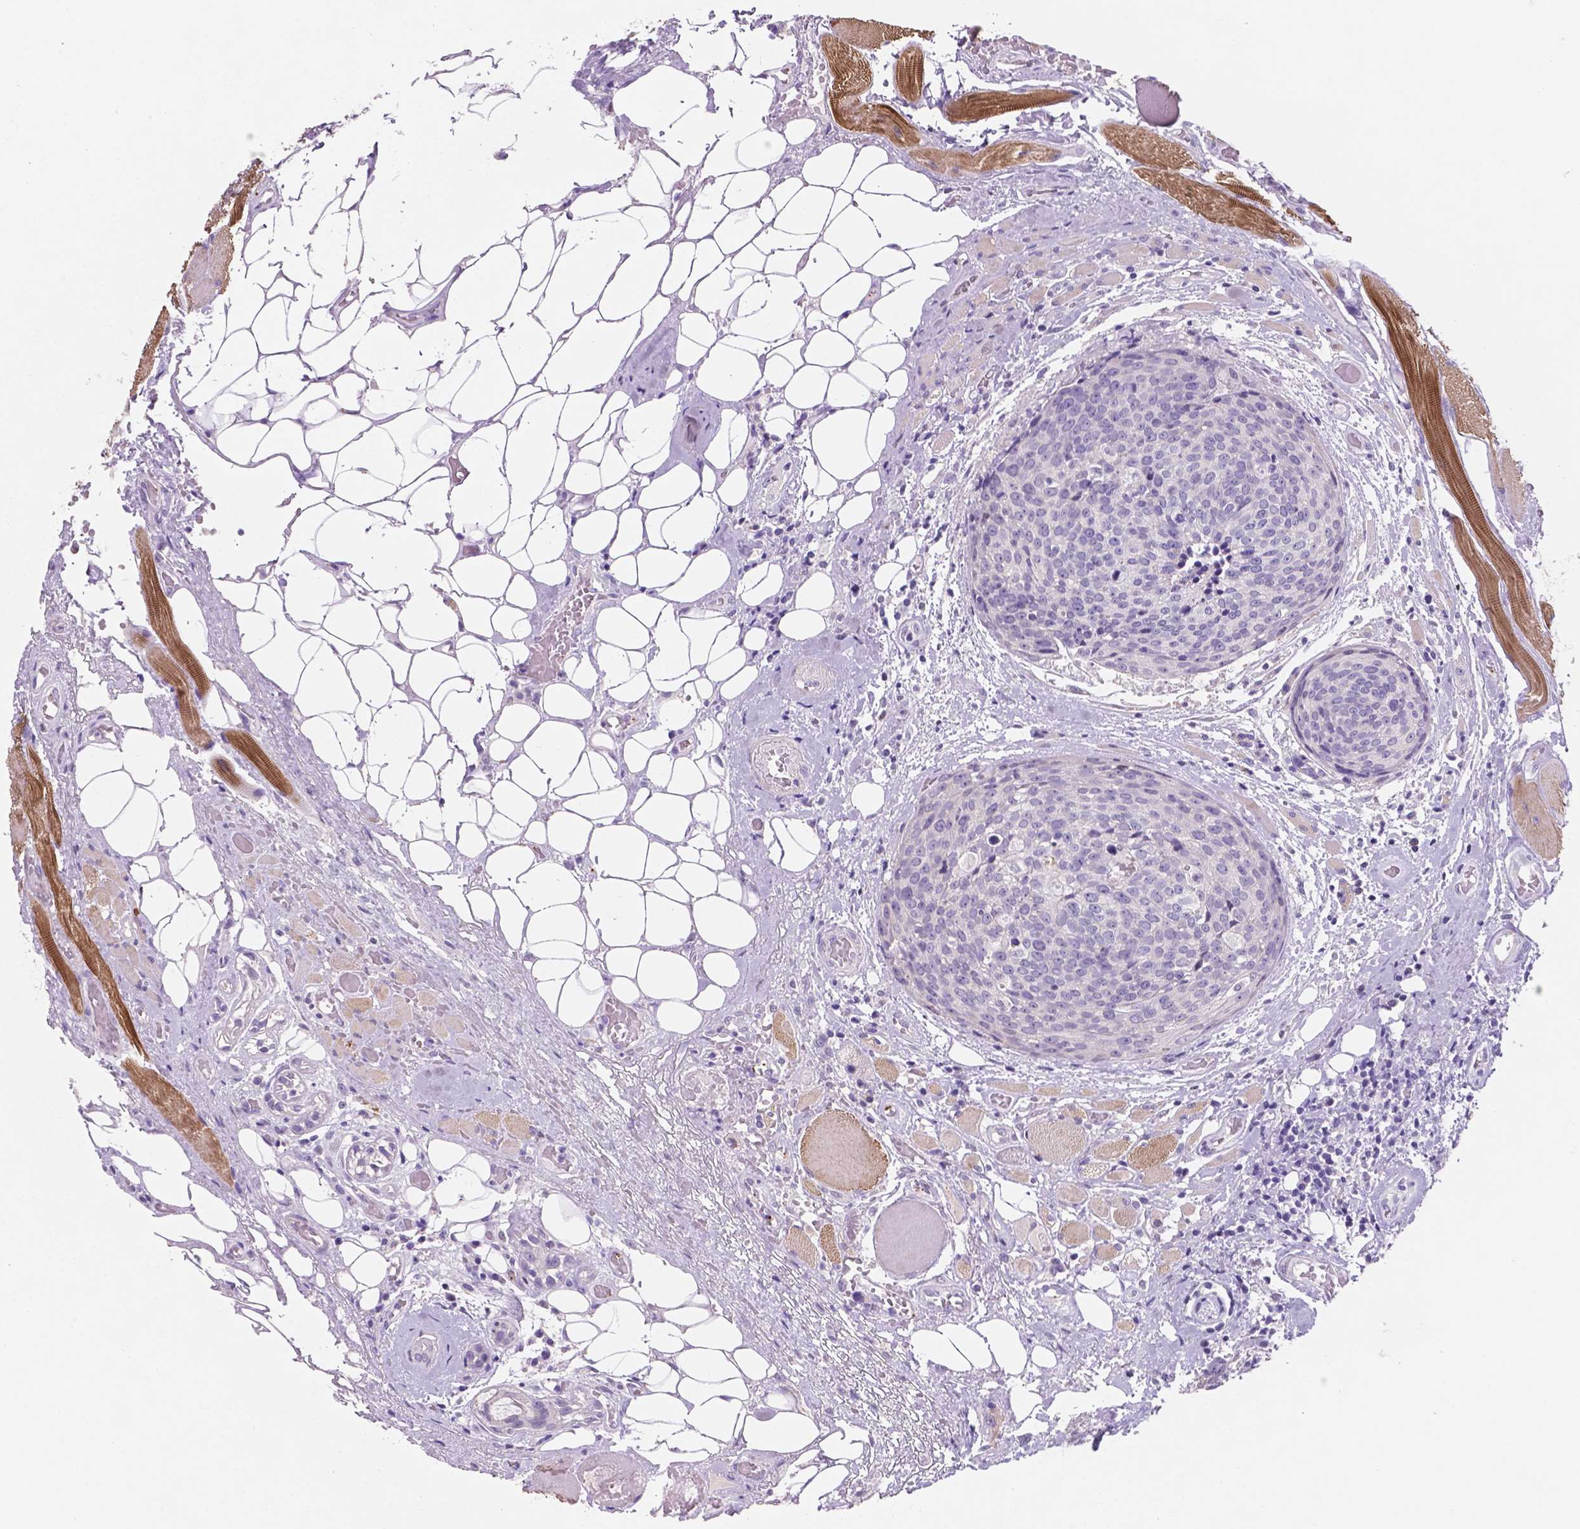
{"staining": {"intensity": "negative", "quantity": "none", "location": "none"}, "tissue": "head and neck cancer", "cell_type": "Tumor cells", "image_type": "cancer", "snomed": [{"axis": "morphology", "description": "Squamous cell carcinoma, NOS"}, {"axis": "topography", "description": "Oral tissue"}, {"axis": "topography", "description": "Head-Neck"}], "caption": "Immunohistochemistry of head and neck cancer (squamous cell carcinoma) shows no staining in tumor cells.", "gene": "EBLN2", "patient": {"sex": "male", "age": 64}}